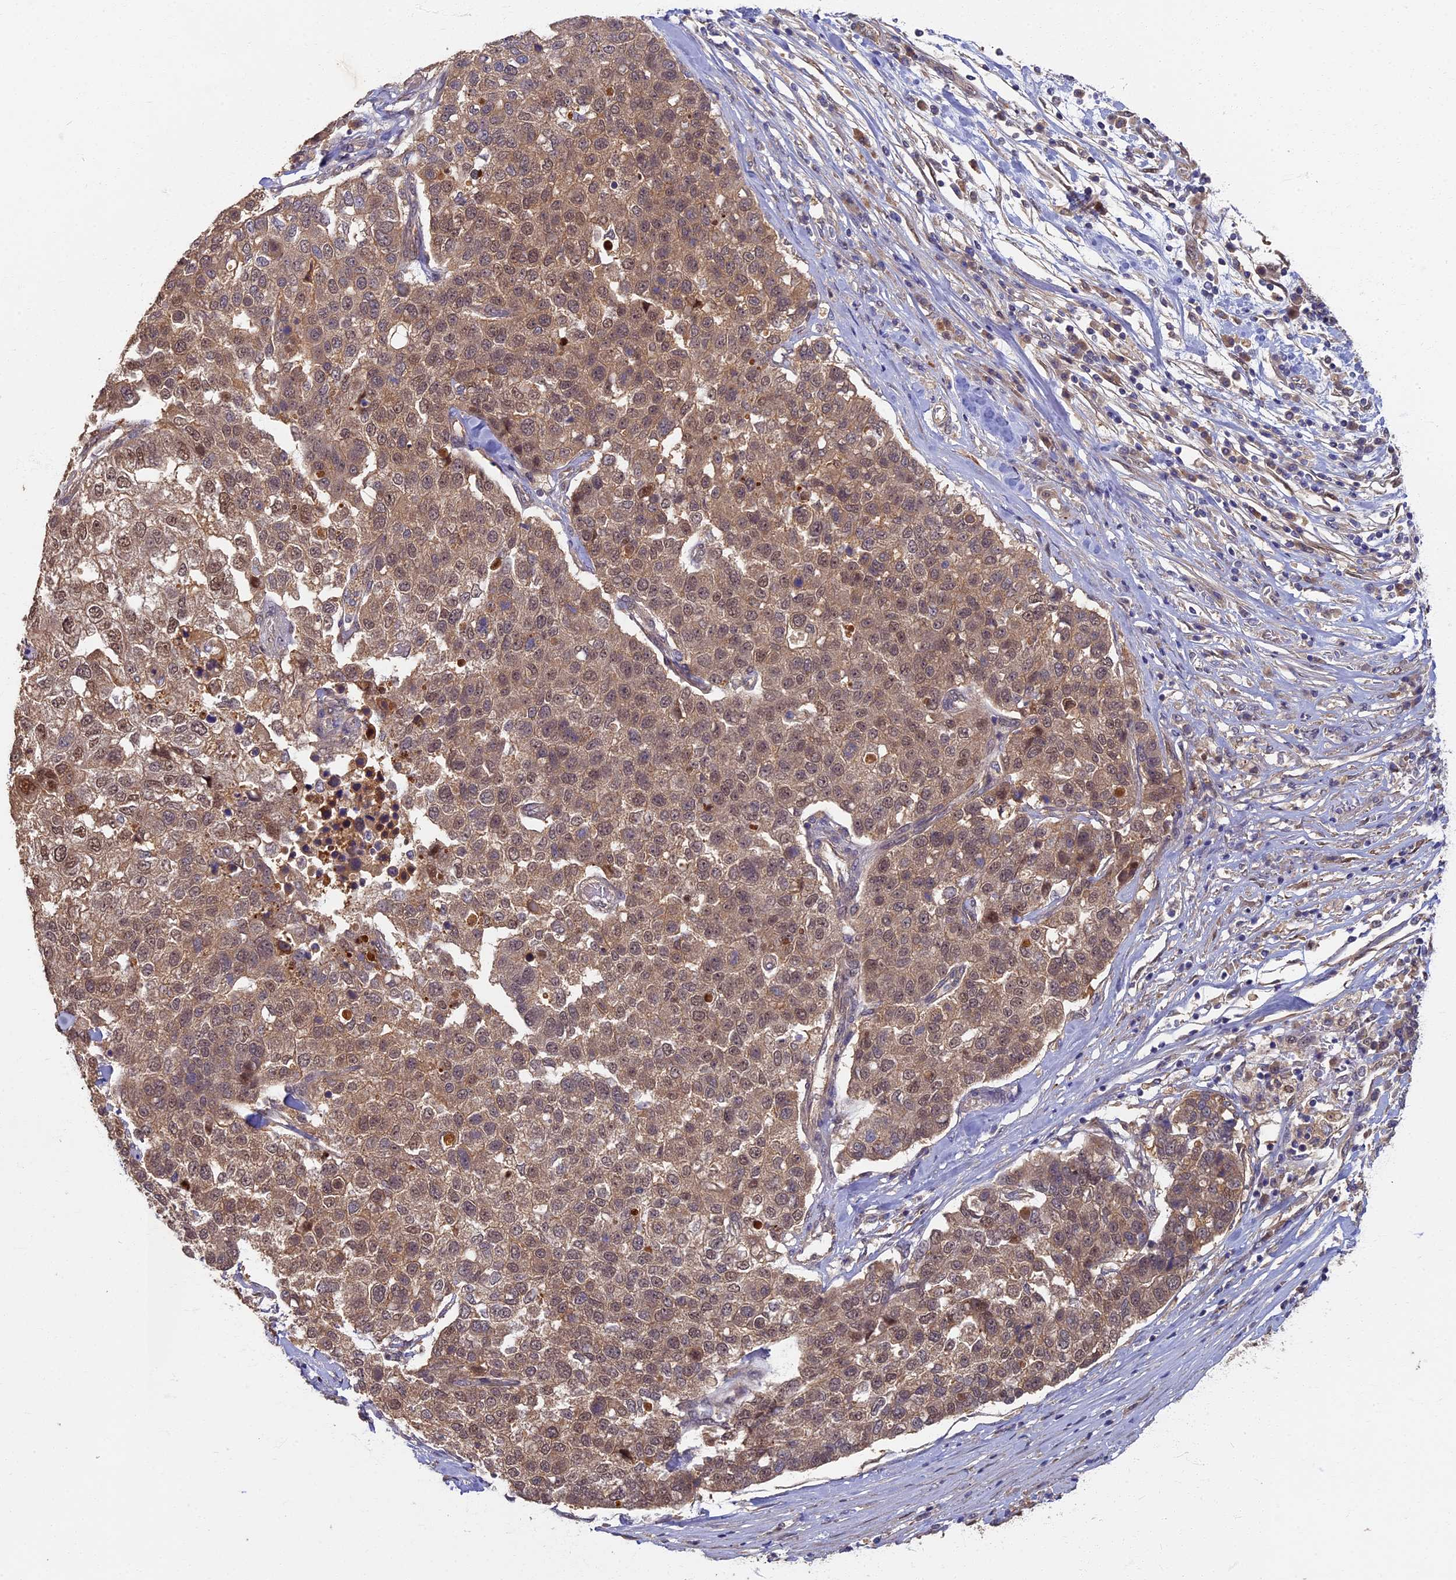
{"staining": {"intensity": "weak", "quantity": ">75%", "location": "cytoplasmic/membranous,nuclear"}, "tissue": "pancreatic cancer", "cell_type": "Tumor cells", "image_type": "cancer", "snomed": [{"axis": "morphology", "description": "Adenocarcinoma, NOS"}, {"axis": "topography", "description": "Pancreas"}], "caption": "A brown stain highlights weak cytoplasmic/membranous and nuclear staining of a protein in pancreatic cancer (adenocarcinoma) tumor cells. Using DAB (brown) and hematoxylin (blue) stains, captured at high magnification using brightfield microscopy.", "gene": "RSPH3", "patient": {"sex": "female", "age": 61}}